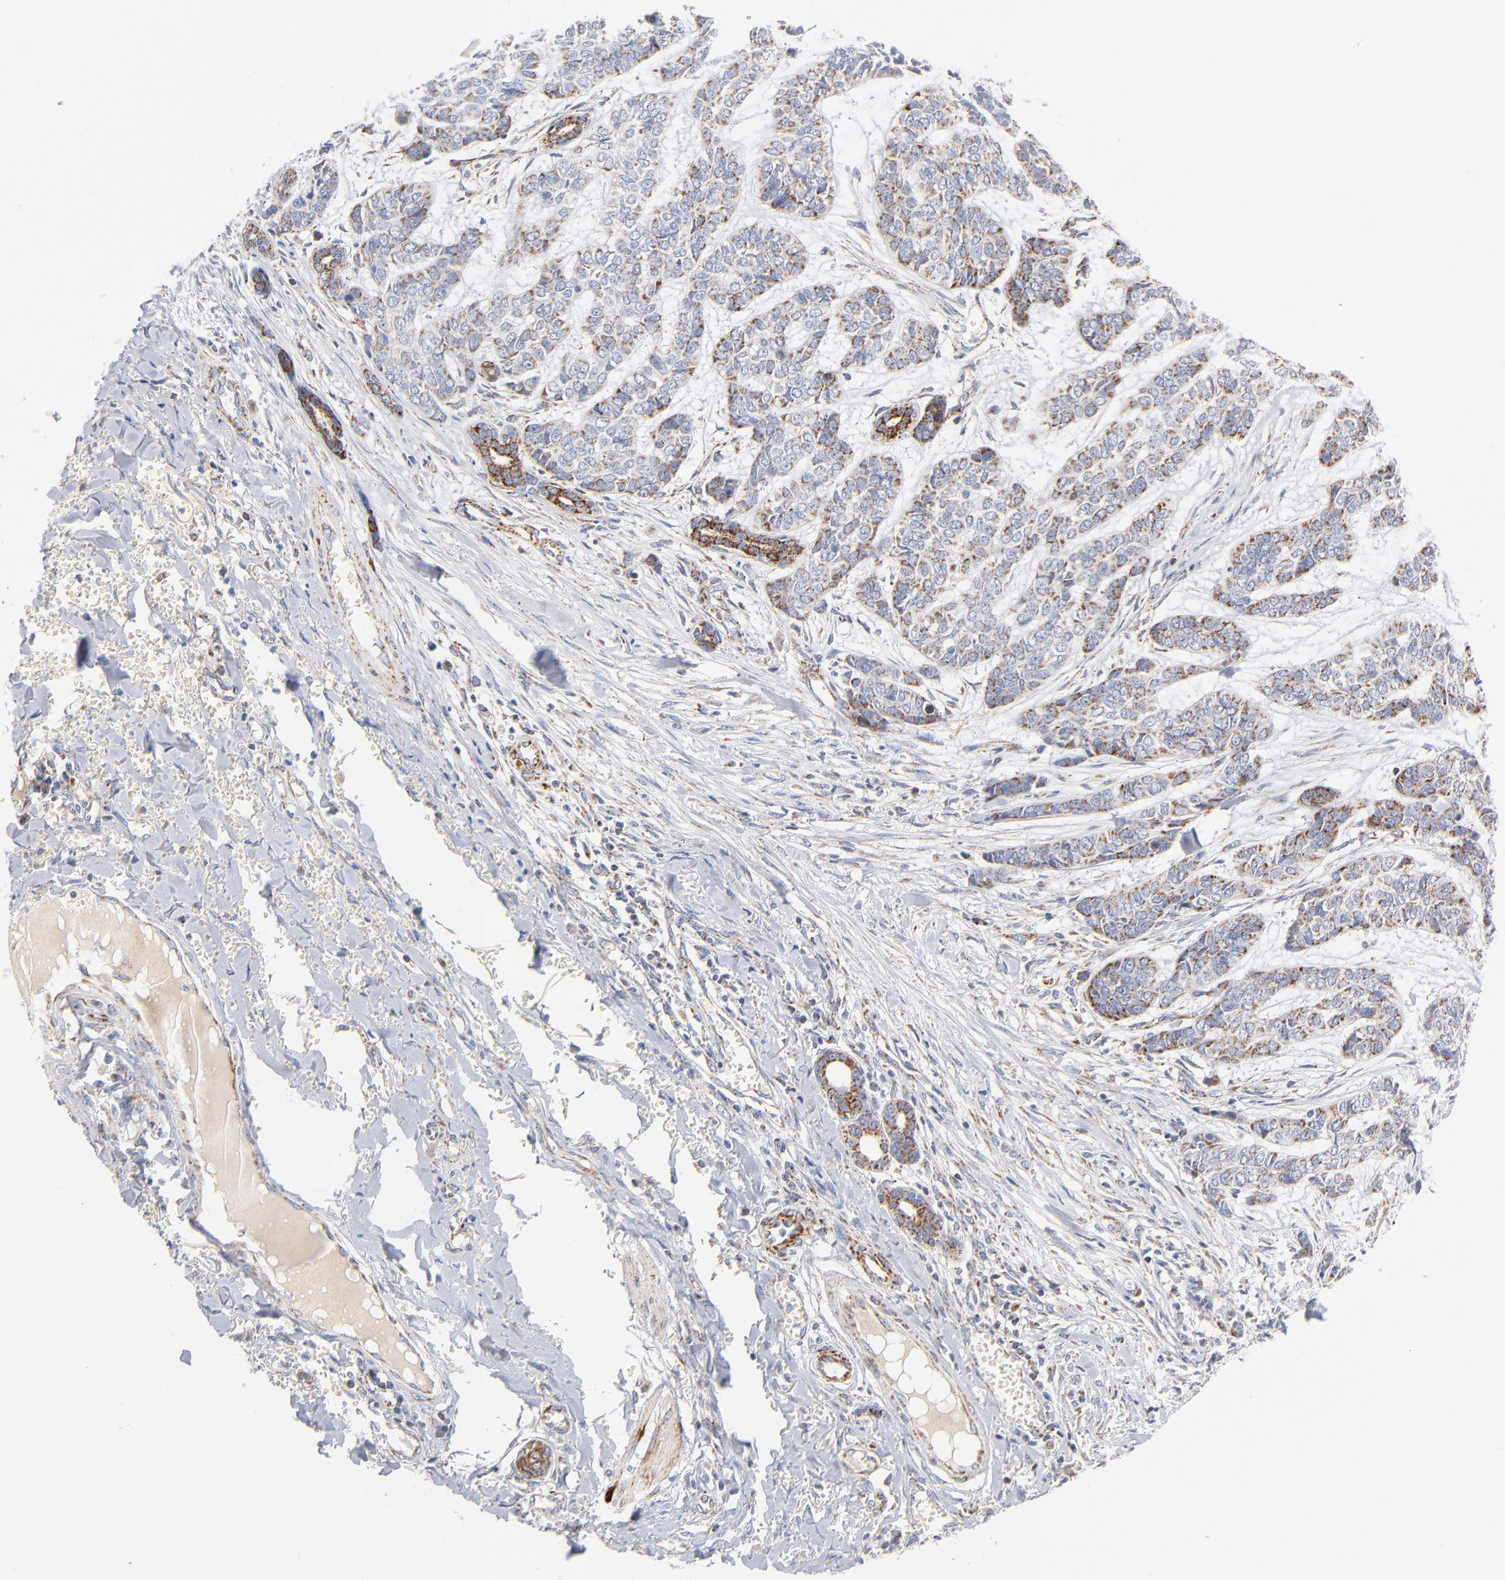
{"staining": {"intensity": "moderate", "quantity": "25%-75%", "location": "cytoplasmic/membranous"}, "tissue": "skin cancer", "cell_type": "Tumor cells", "image_type": "cancer", "snomed": [{"axis": "morphology", "description": "Basal cell carcinoma"}, {"axis": "topography", "description": "Skin"}], "caption": "Immunohistochemical staining of human basal cell carcinoma (skin) shows medium levels of moderate cytoplasmic/membranous protein staining in about 25%-75% of tumor cells.", "gene": "DLAT", "patient": {"sex": "female", "age": 64}}